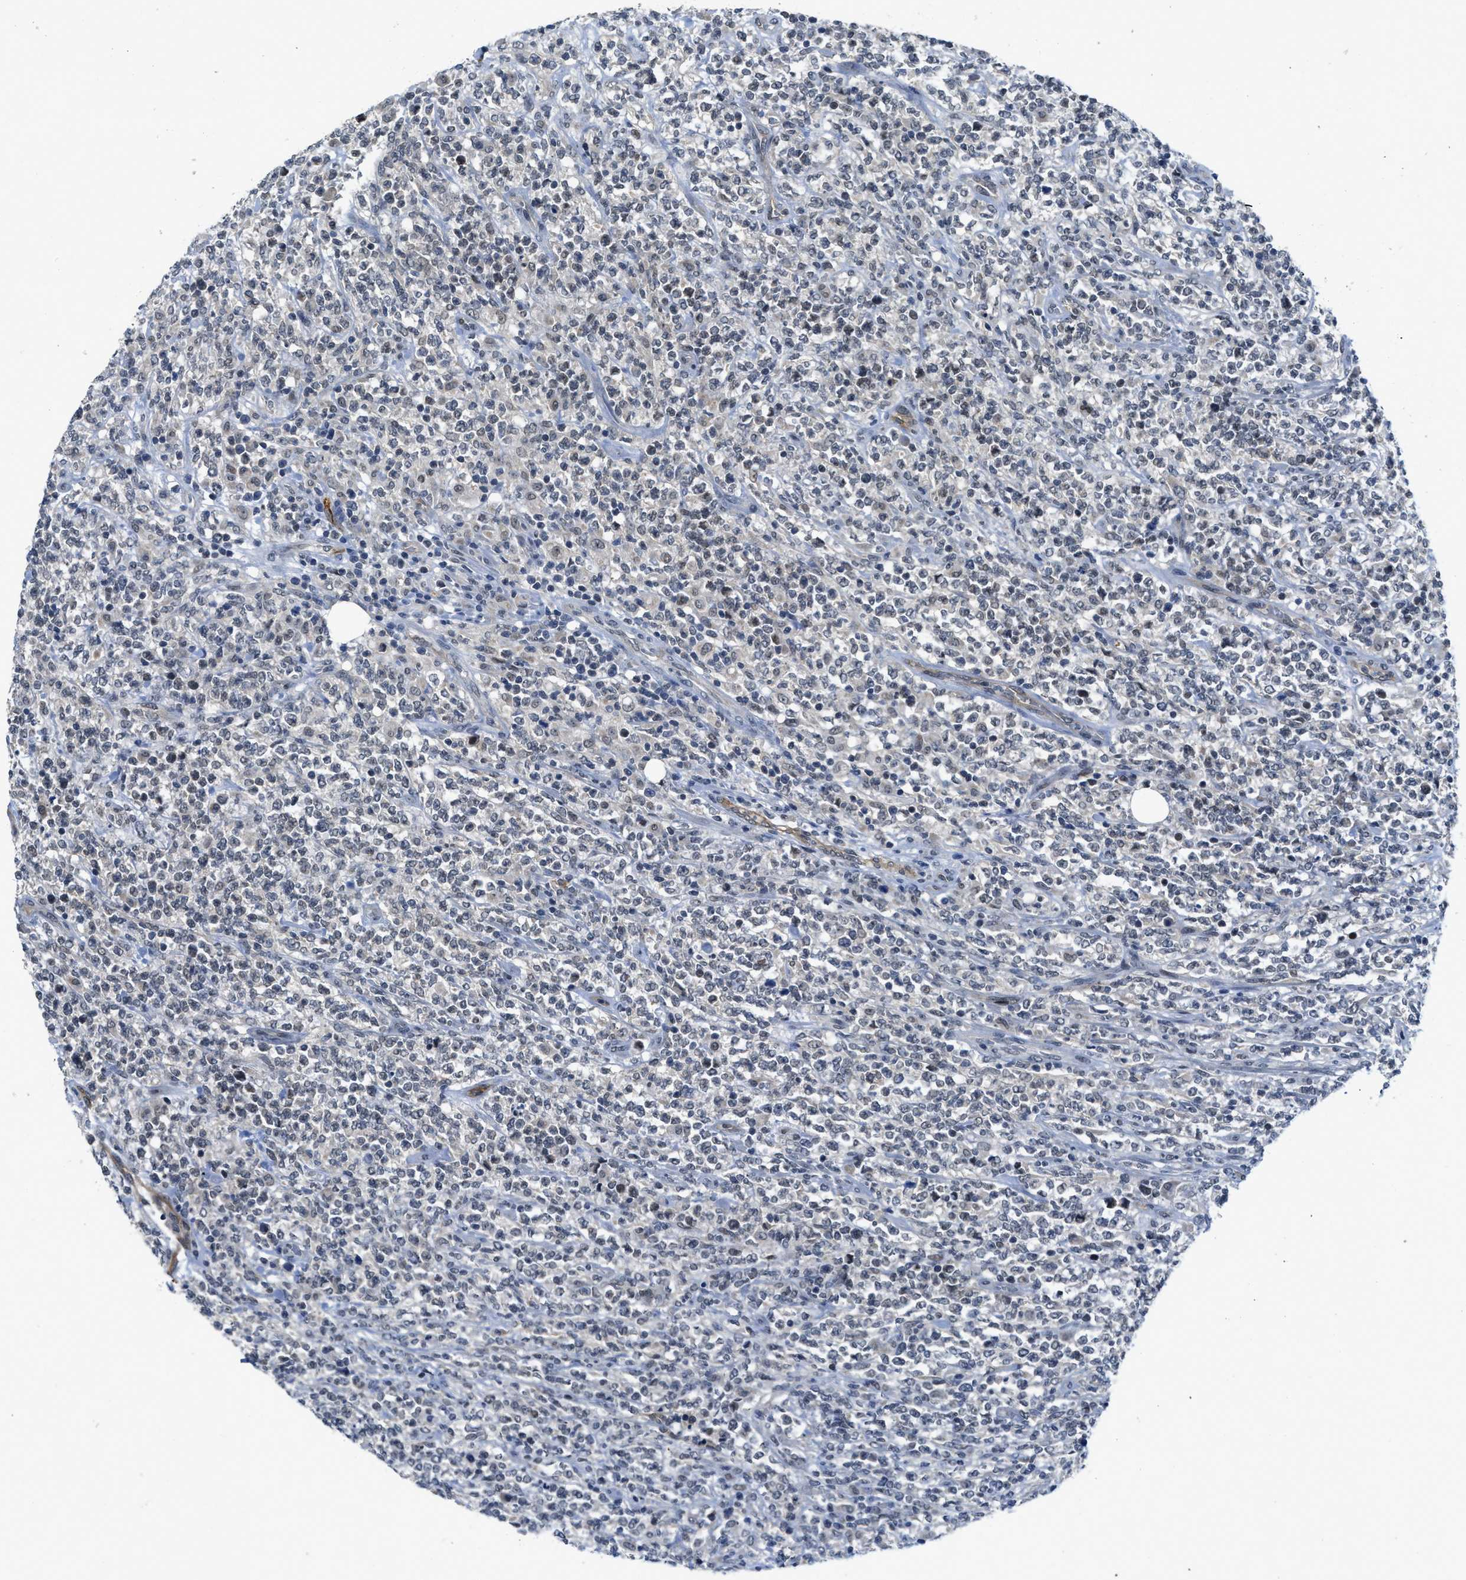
{"staining": {"intensity": "negative", "quantity": "none", "location": "none"}, "tissue": "lymphoma", "cell_type": "Tumor cells", "image_type": "cancer", "snomed": [{"axis": "morphology", "description": "Malignant lymphoma, non-Hodgkin's type, High grade"}, {"axis": "topography", "description": "Soft tissue"}], "caption": "Immunohistochemistry histopathology image of human lymphoma stained for a protein (brown), which displays no expression in tumor cells.", "gene": "SLCO2A1", "patient": {"sex": "male", "age": 18}}